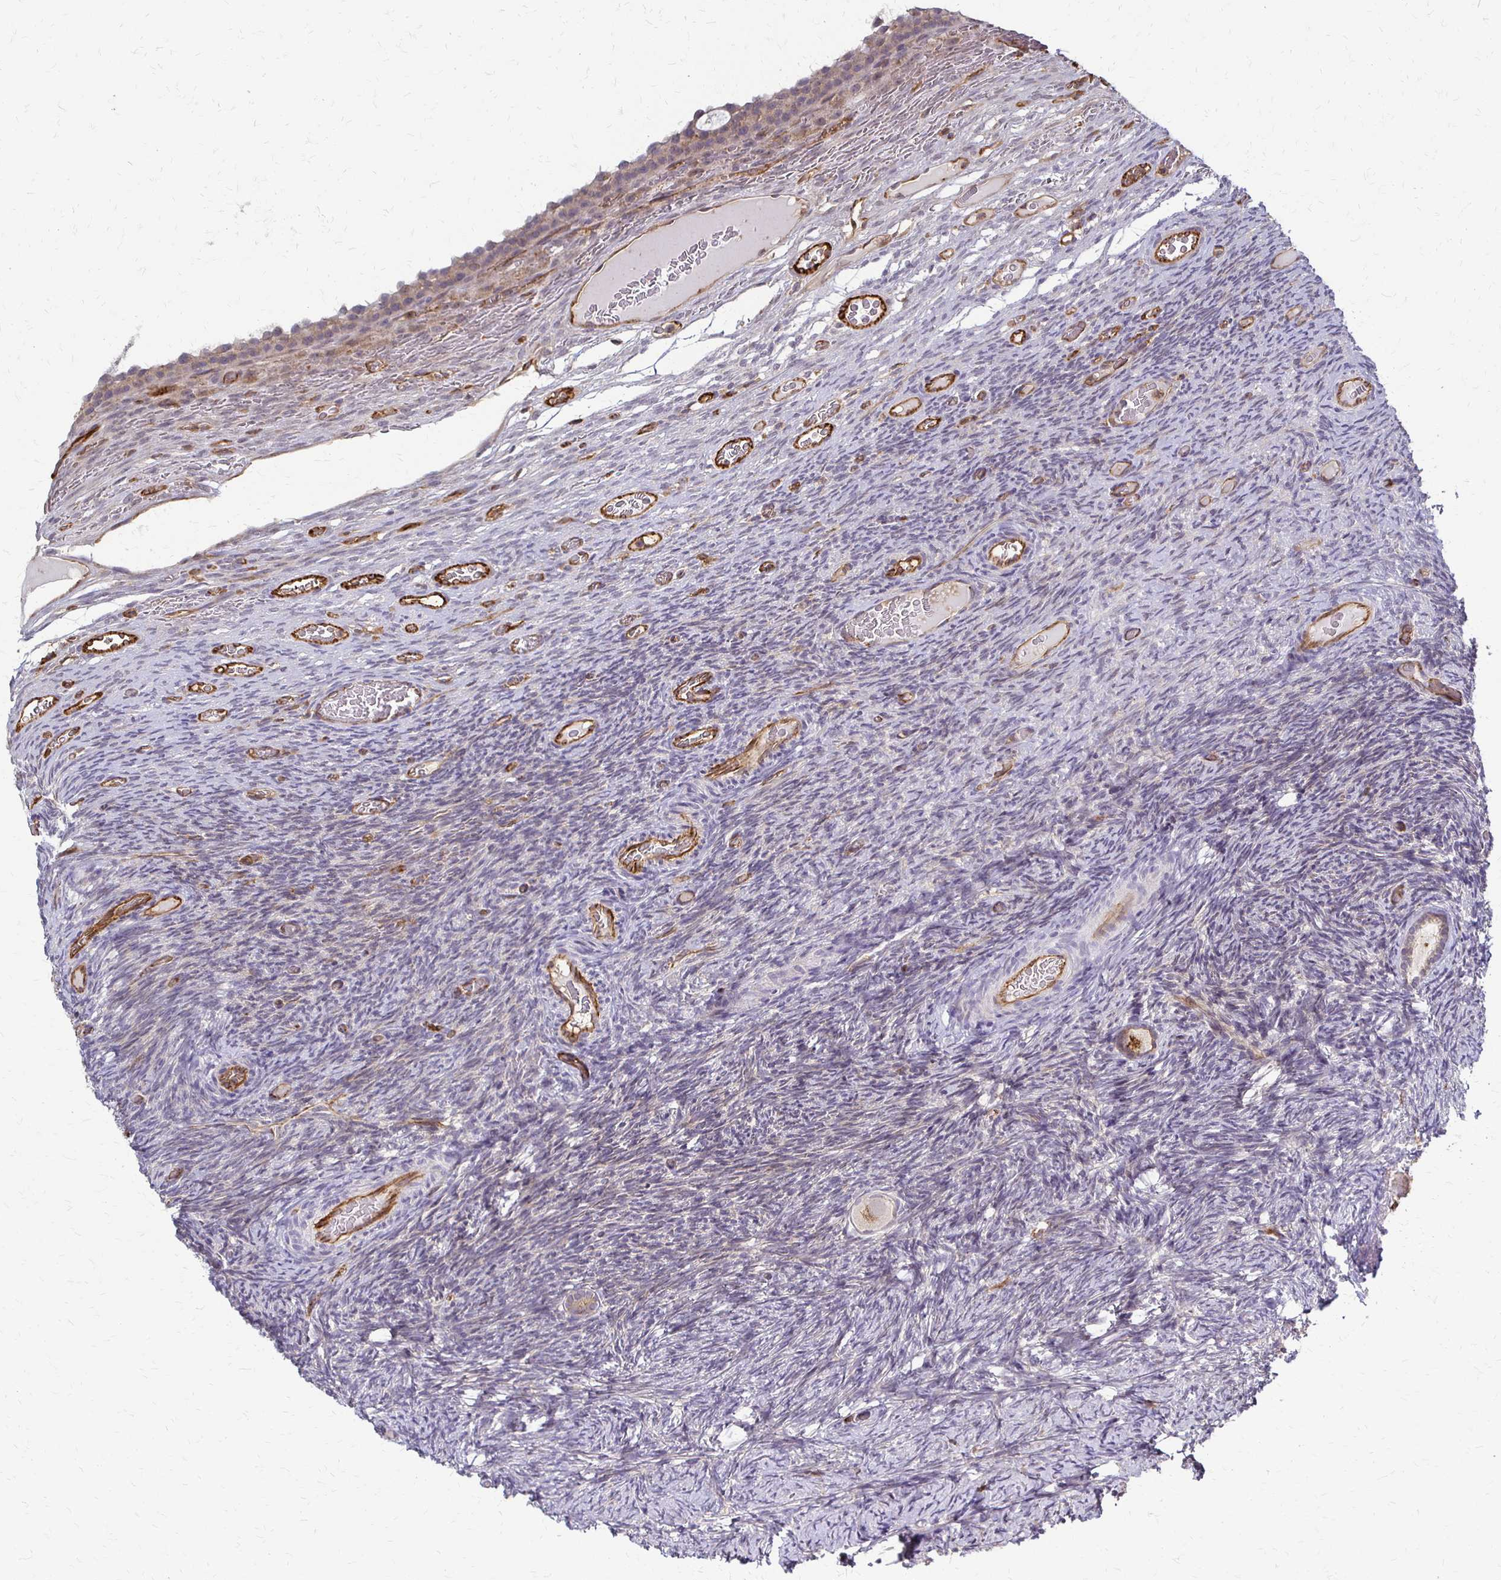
{"staining": {"intensity": "weak", "quantity": ">75%", "location": "cytoplasmic/membranous"}, "tissue": "ovary", "cell_type": "Follicle cells", "image_type": "normal", "snomed": [{"axis": "morphology", "description": "Normal tissue, NOS"}, {"axis": "topography", "description": "Ovary"}], "caption": "DAB (3,3'-diaminobenzidine) immunohistochemical staining of unremarkable human ovary shows weak cytoplasmic/membranous protein staining in approximately >75% of follicle cells.", "gene": "SLC9A9", "patient": {"sex": "female", "age": 34}}